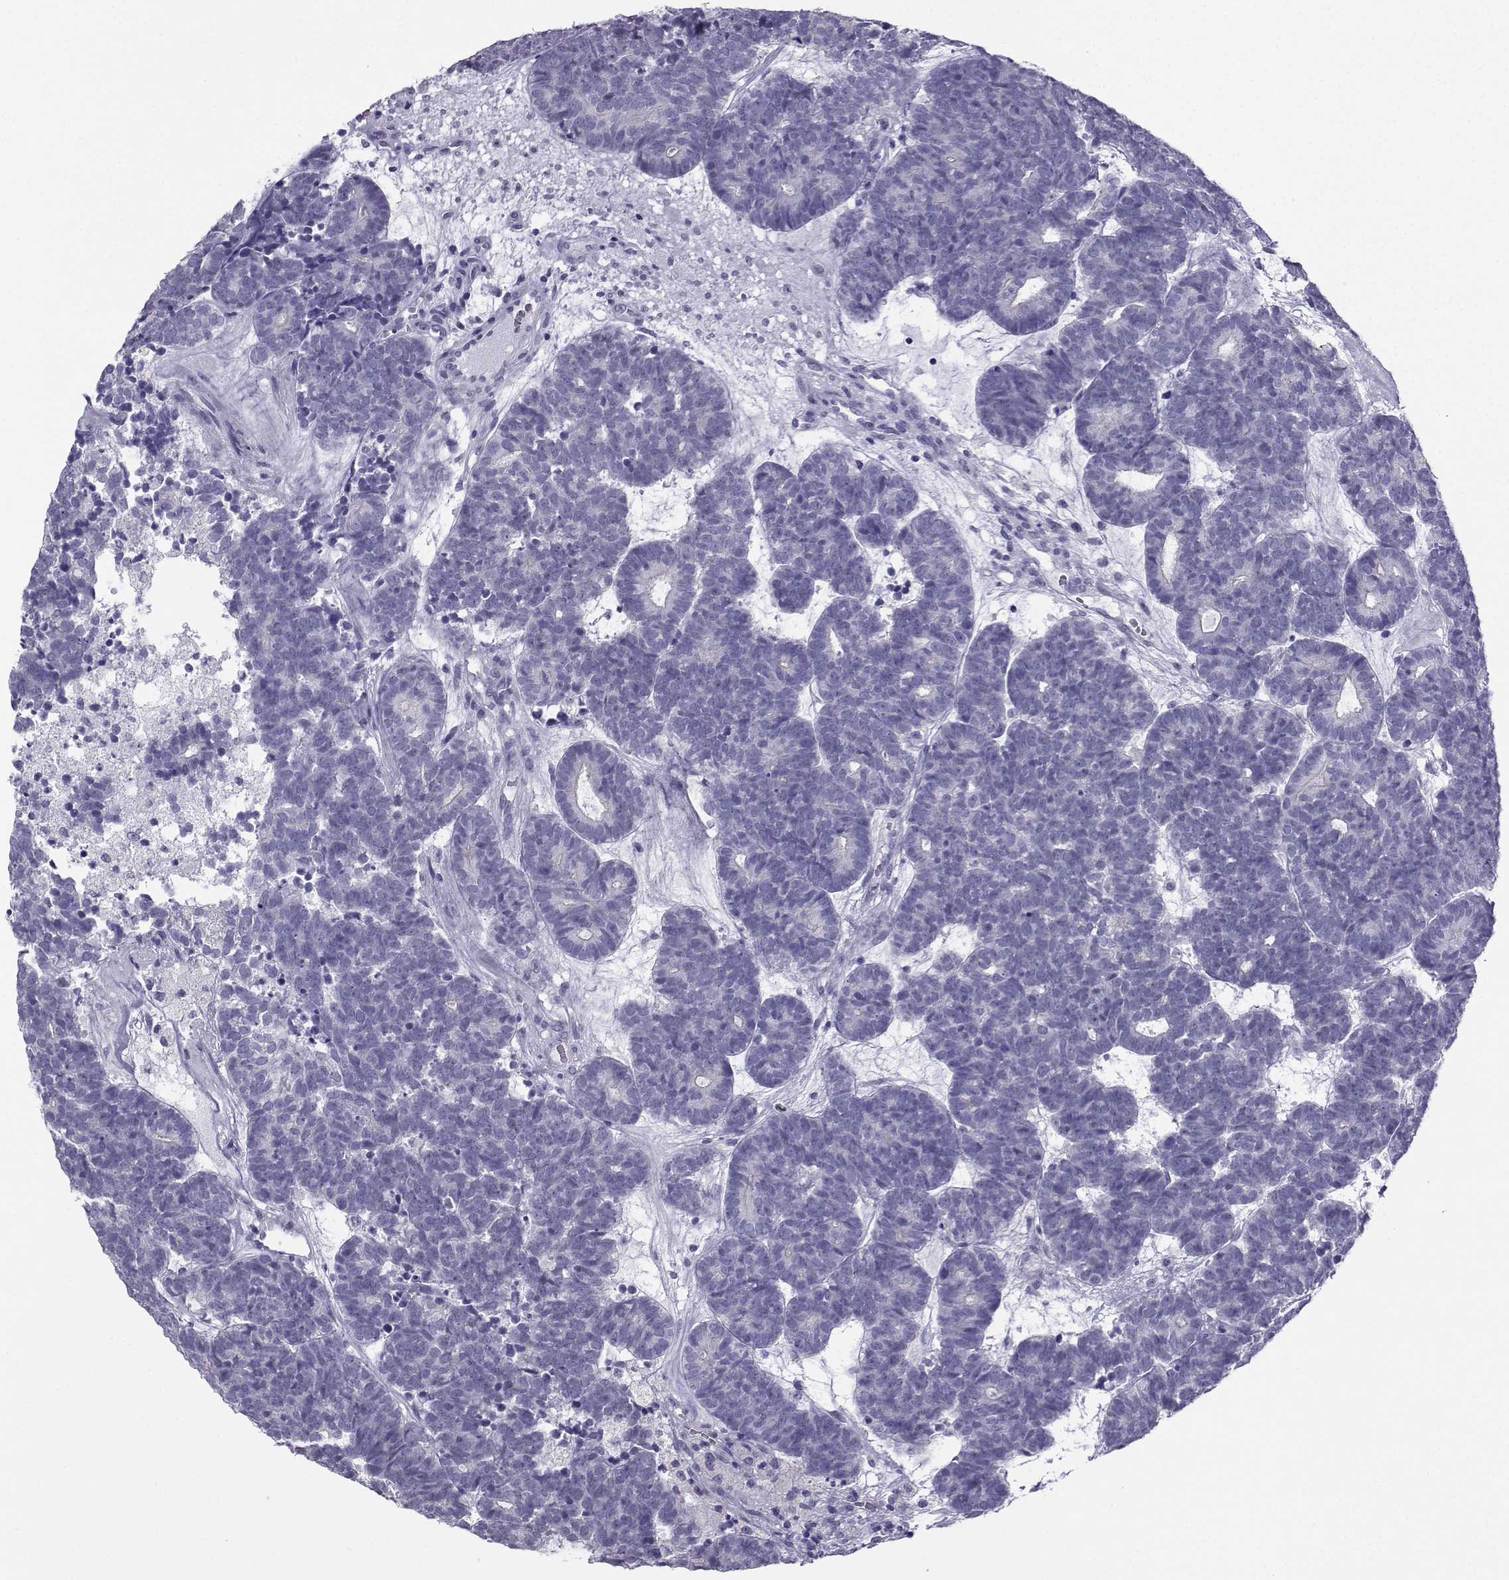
{"staining": {"intensity": "negative", "quantity": "none", "location": "none"}, "tissue": "head and neck cancer", "cell_type": "Tumor cells", "image_type": "cancer", "snomed": [{"axis": "morphology", "description": "Adenocarcinoma, NOS"}, {"axis": "topography", "description": "Head-Neck"}], "caption": "Tumor cells show no significant protein positivity in head and neck cancer (adenocarcinoma).", "gene": "KIF17", "patient": {"sex": "female", "age": 81}}